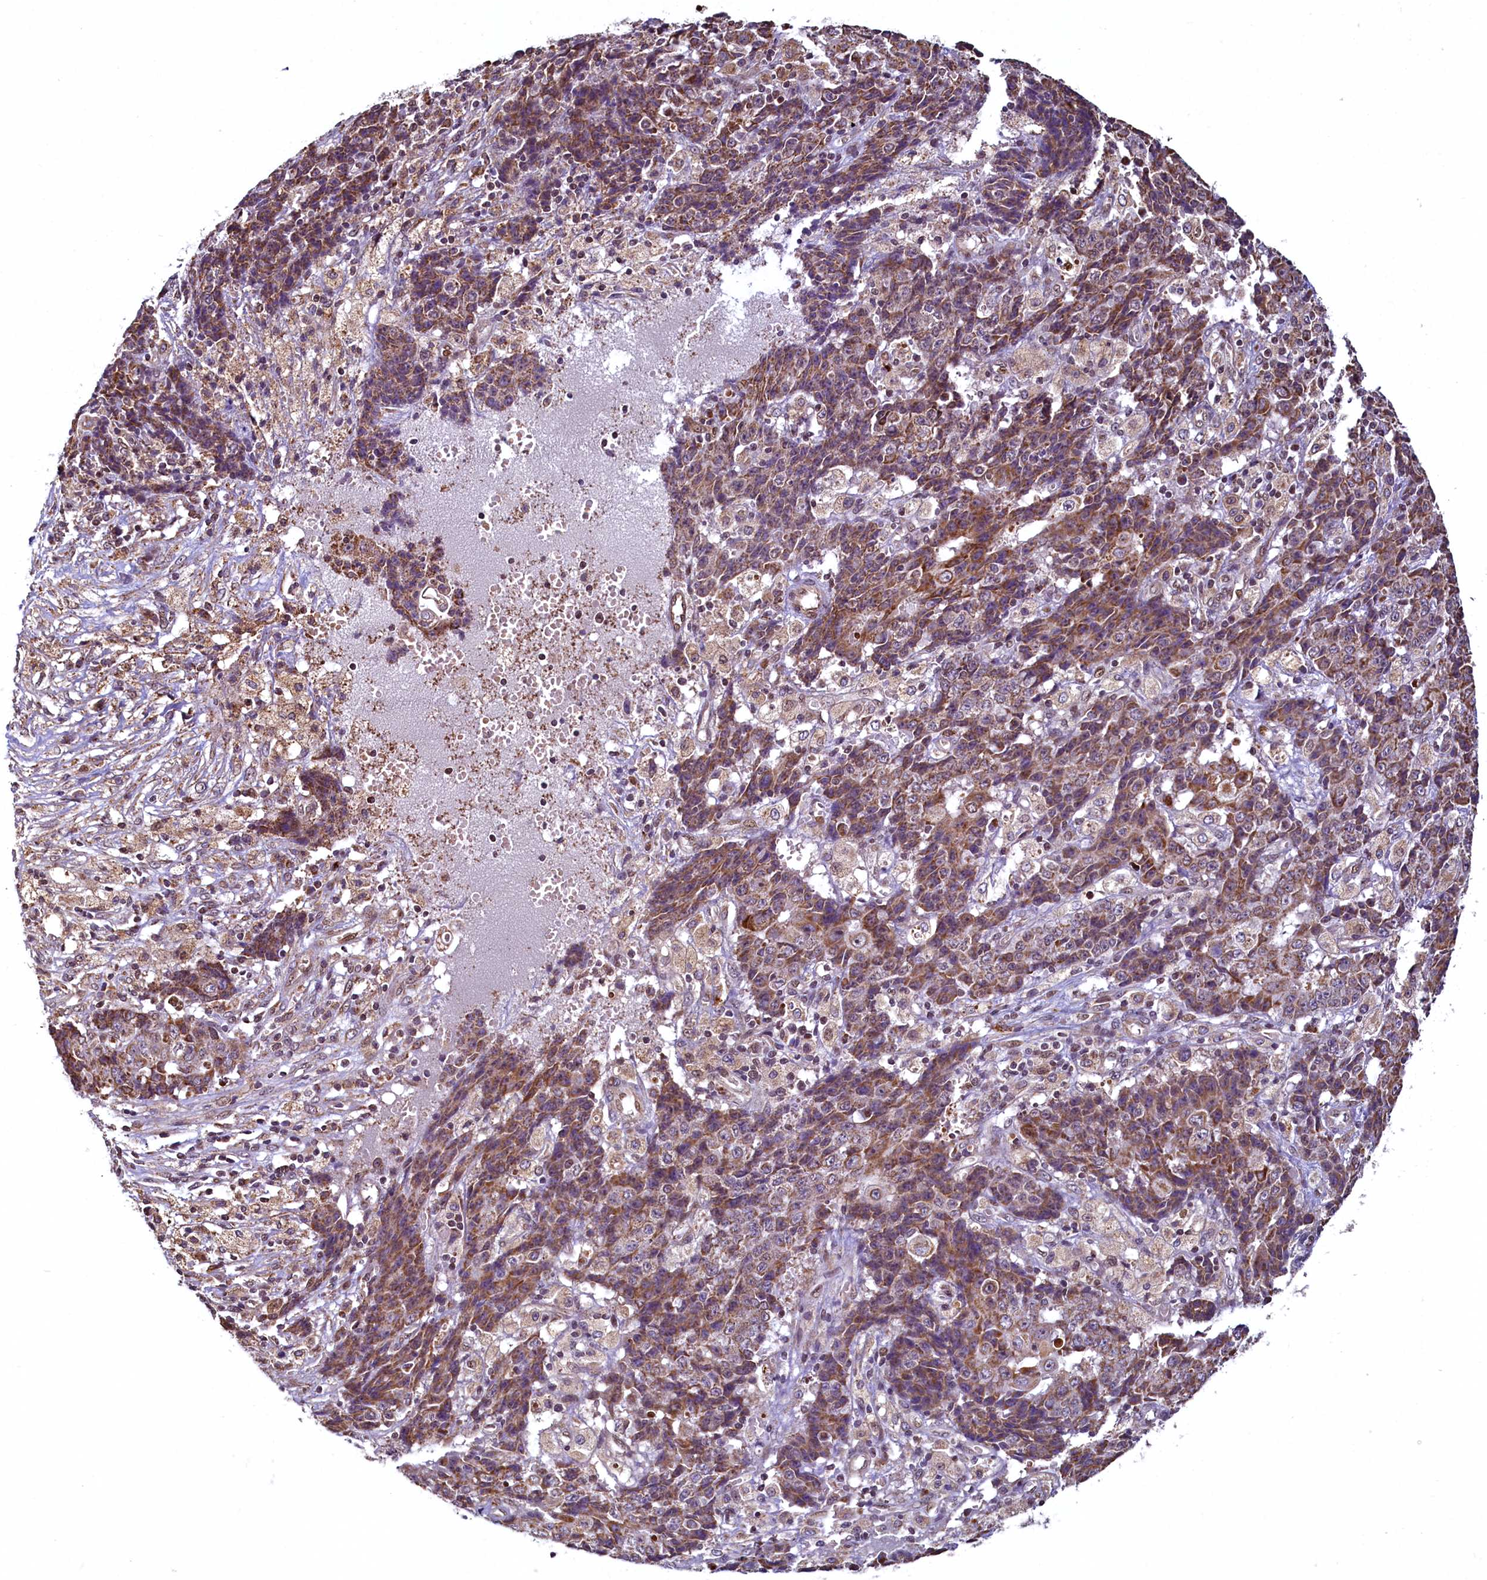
{"staining": {"intensity": "moderate", "quantity": ">75%", "location": "cytoplasmic/membranous"}, "tissue": "ovarian cancer", "cell_type": "Tumor cells", "image_type": "cancer", "snomed": [{"axis": "morphology", "description": "Carcinoma, endometroid"}, {"axis": "topography", "description": "Ovary"}], "caption": "Protein analysis of ovarian endometroid carcinoma tissue displays moderate cytoplasmic/membranous staining in about >75% of tumor cells.", "gene": "ZNF577", "patient": {"sex": "female", "age": 42}}